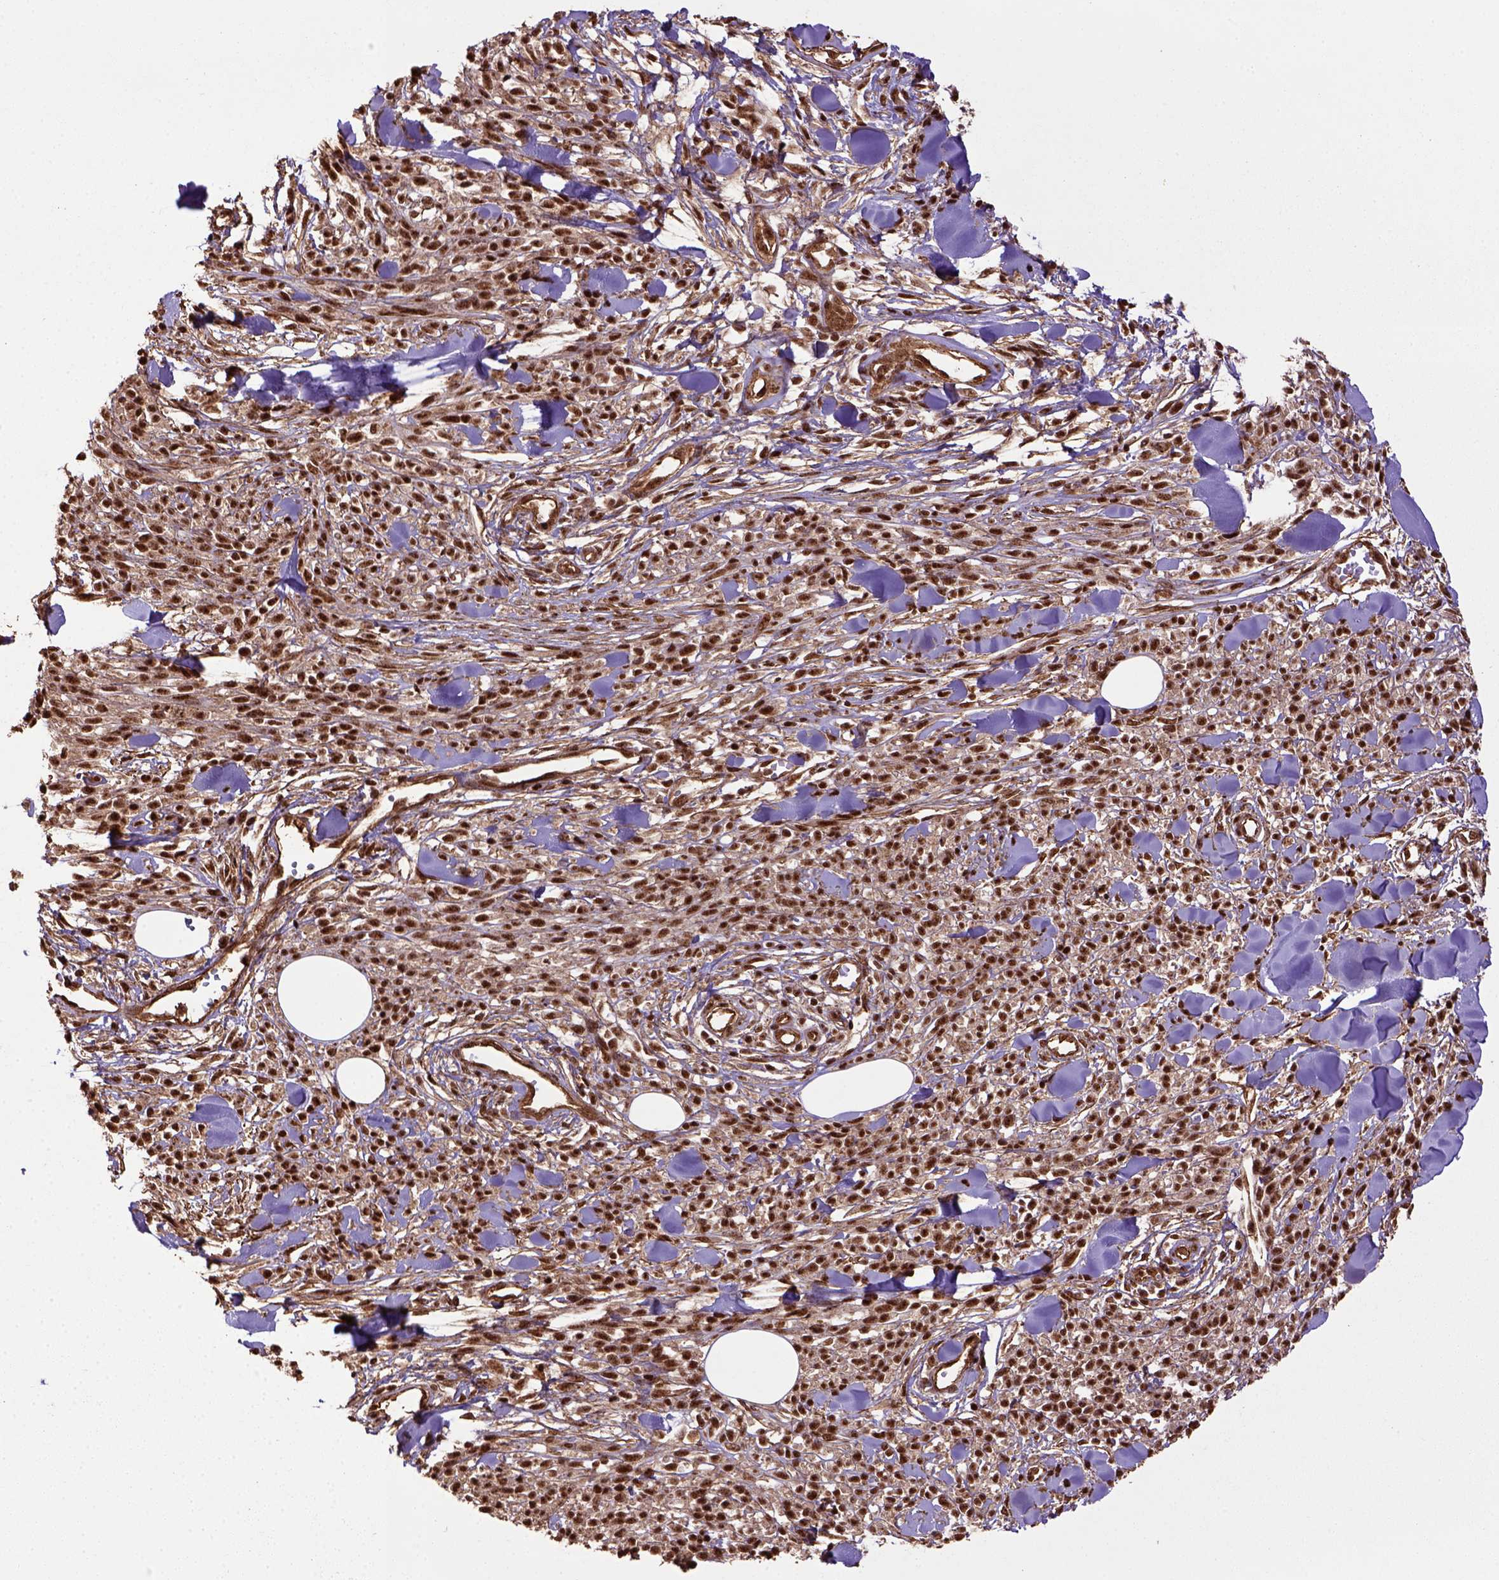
{"staining": {"intensity": "strong", "quantity": ">75%", "location": "nuclear"}, "tissue": "melanoma", "cell_type": "Tumor cells", "image_type": "cancer", "snomed": [{"axis": "morphology", "description": "Malignant melanoma, NOS"}, {"axis": "topography", "description": "Skin"}, {"axis": "topography", "description": "Skin of trunk"}], "caption": "Human malignant melanoma stained with a brown dye demonstrates strong nuclear positive expression in approximately >75% of tumor cells.", "gene": "PPIG", "patient": {"sex": "male", "age": 74}}